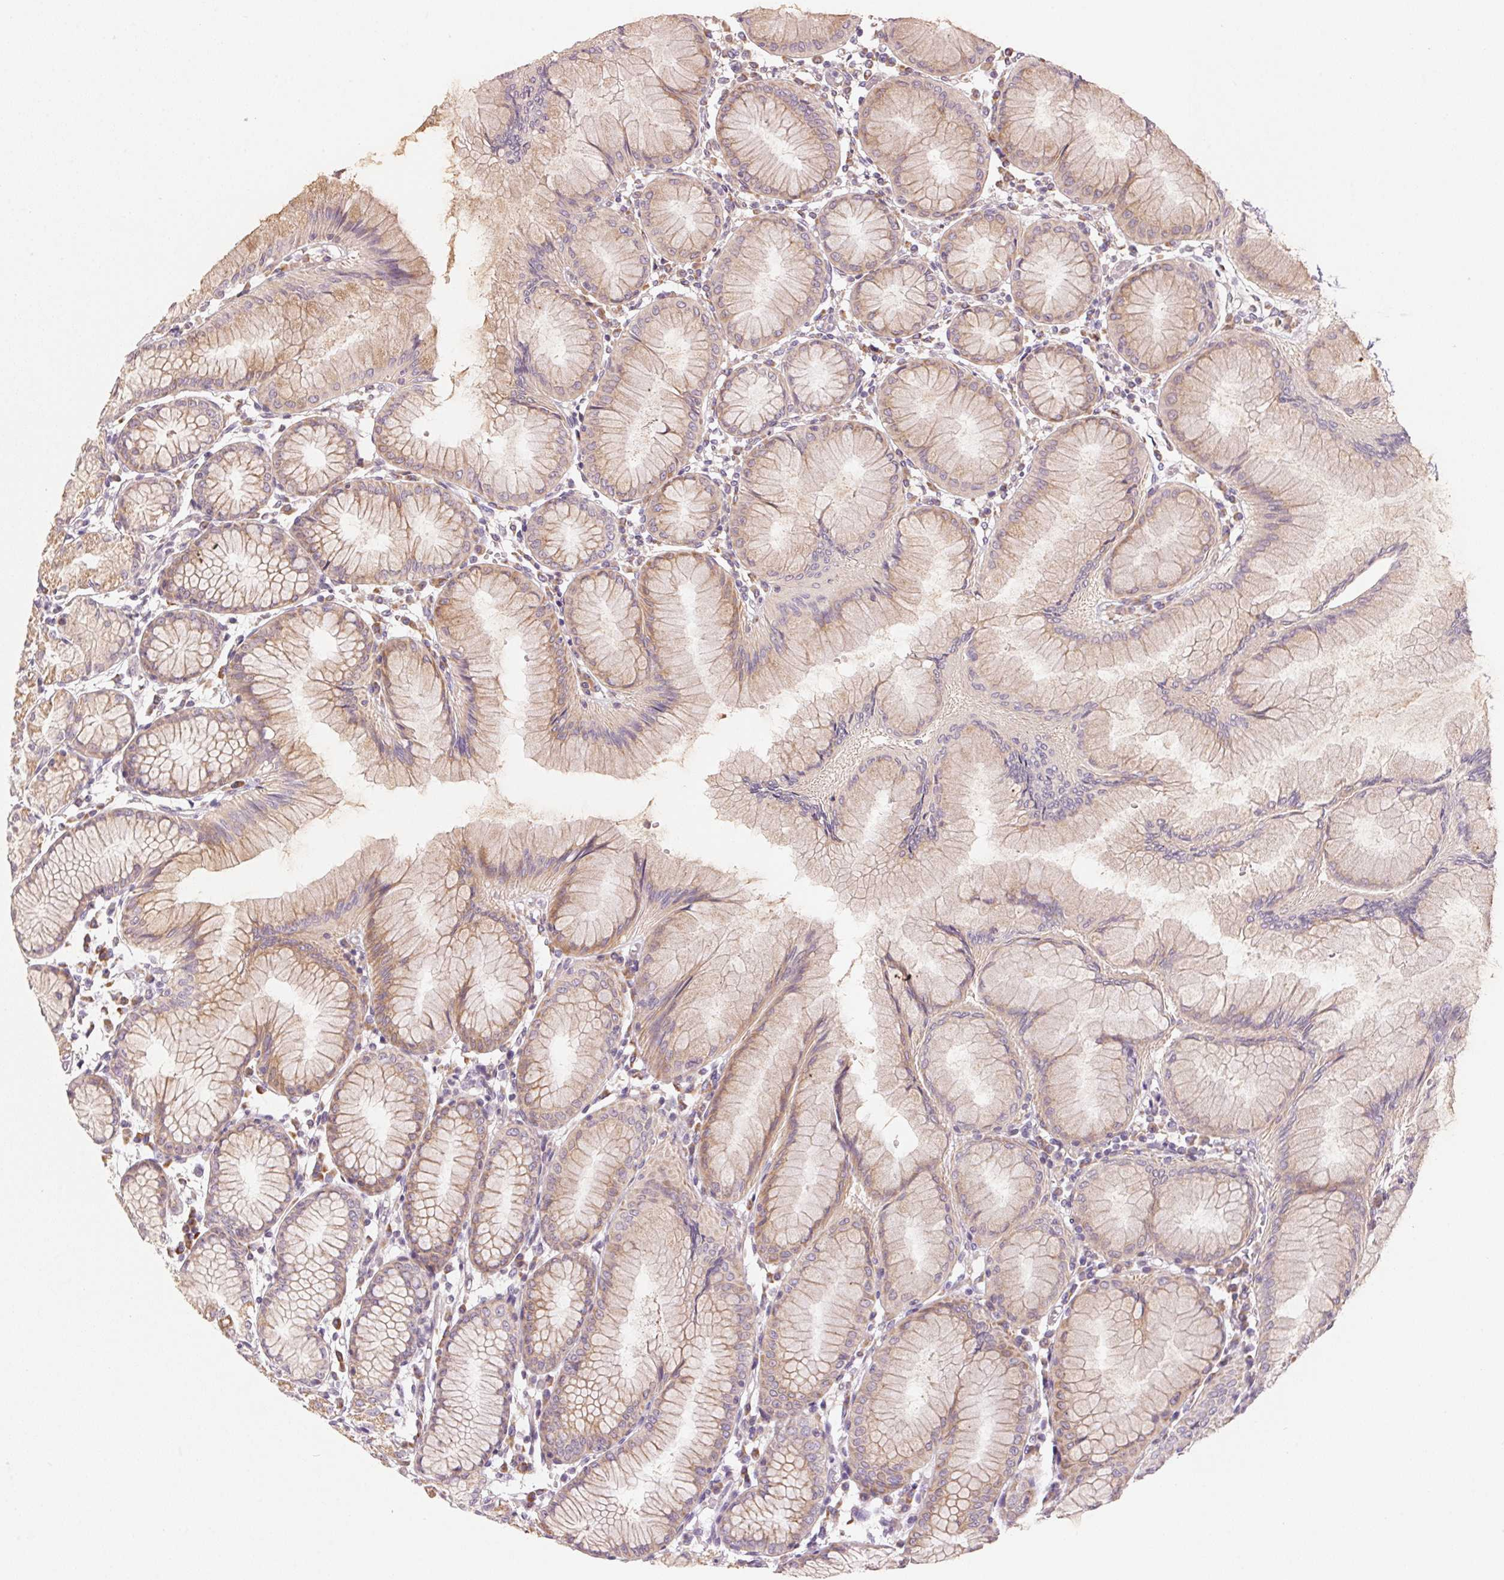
{"staining": {"intensity": "moderate", "quantity": ">75%", "location": "cytoplasmic/membranous"}, "tissue": "stomach", "cell_type": "Glandular cells", "image_type": "normal", "snomed": [{"axis": "morphology", "description": "Normal tissue, NOS"}, {"axis": "topography", "description": "Stomach"}], "caption": "A brown stain labels moderate cytoplasmic/membranous positivity of a protein in glandular cells of benign human stomach.", "gene": "BLOC1S2", "patient": {"sex": "female", "age": 57}}